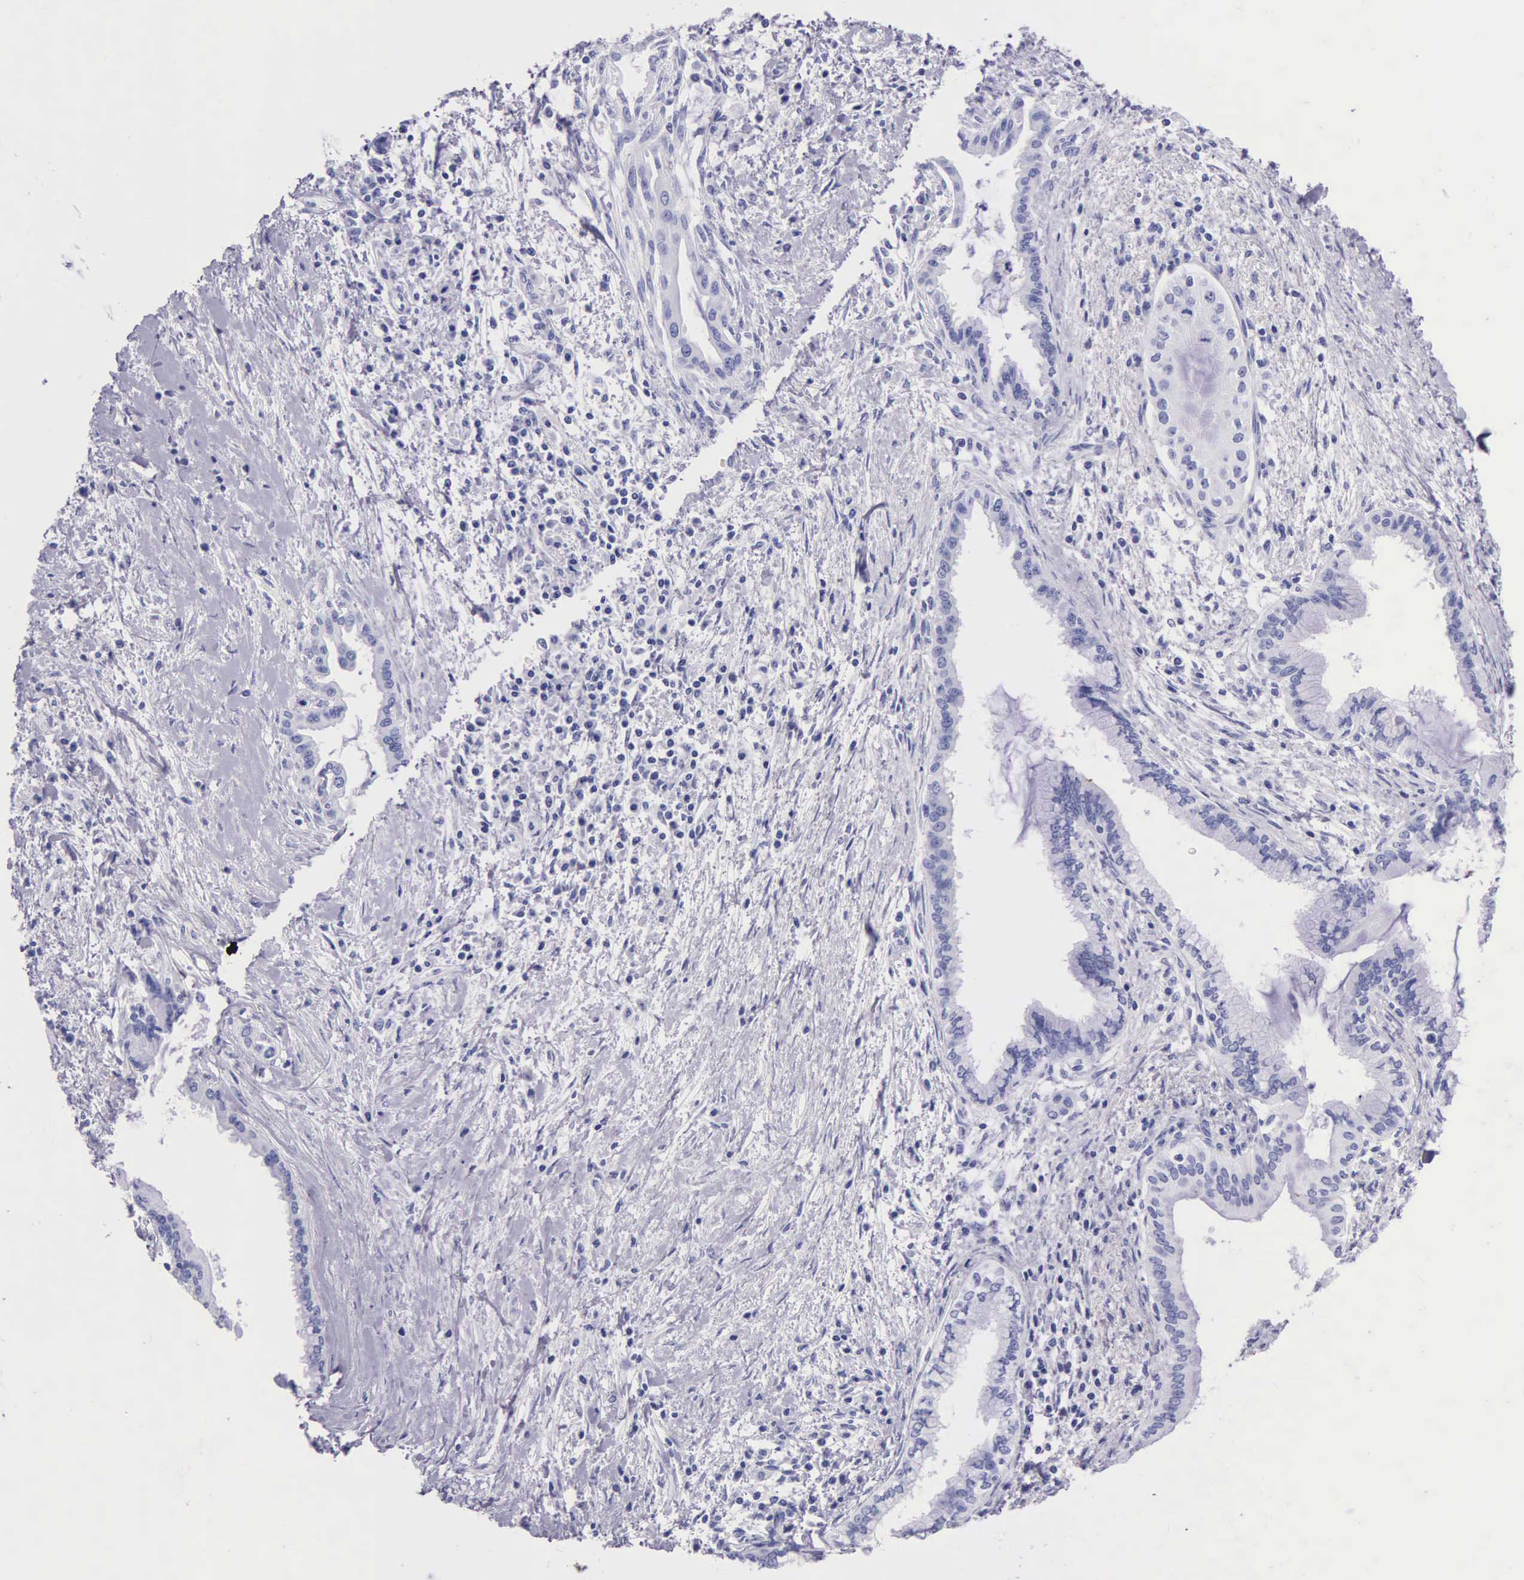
{"staining": {"intensity": "negative", "quantity": "none", "location": "none"}, "tissue": "pancreatic cancer", "cell_type": "Tumor cells", "image_type": "cancer", "snomed": [{"axis": "morphology", "description": "Adenocarcinoma, NOS"}, {"axis": "topography", "description": "Pancreas"}], "caption": "An image of human pancreatic cancer (adenocarcinoma) is negative for staining in tumor cells.", "gene": "KLK3", "patient": {"sex": "female", "age": 64}}